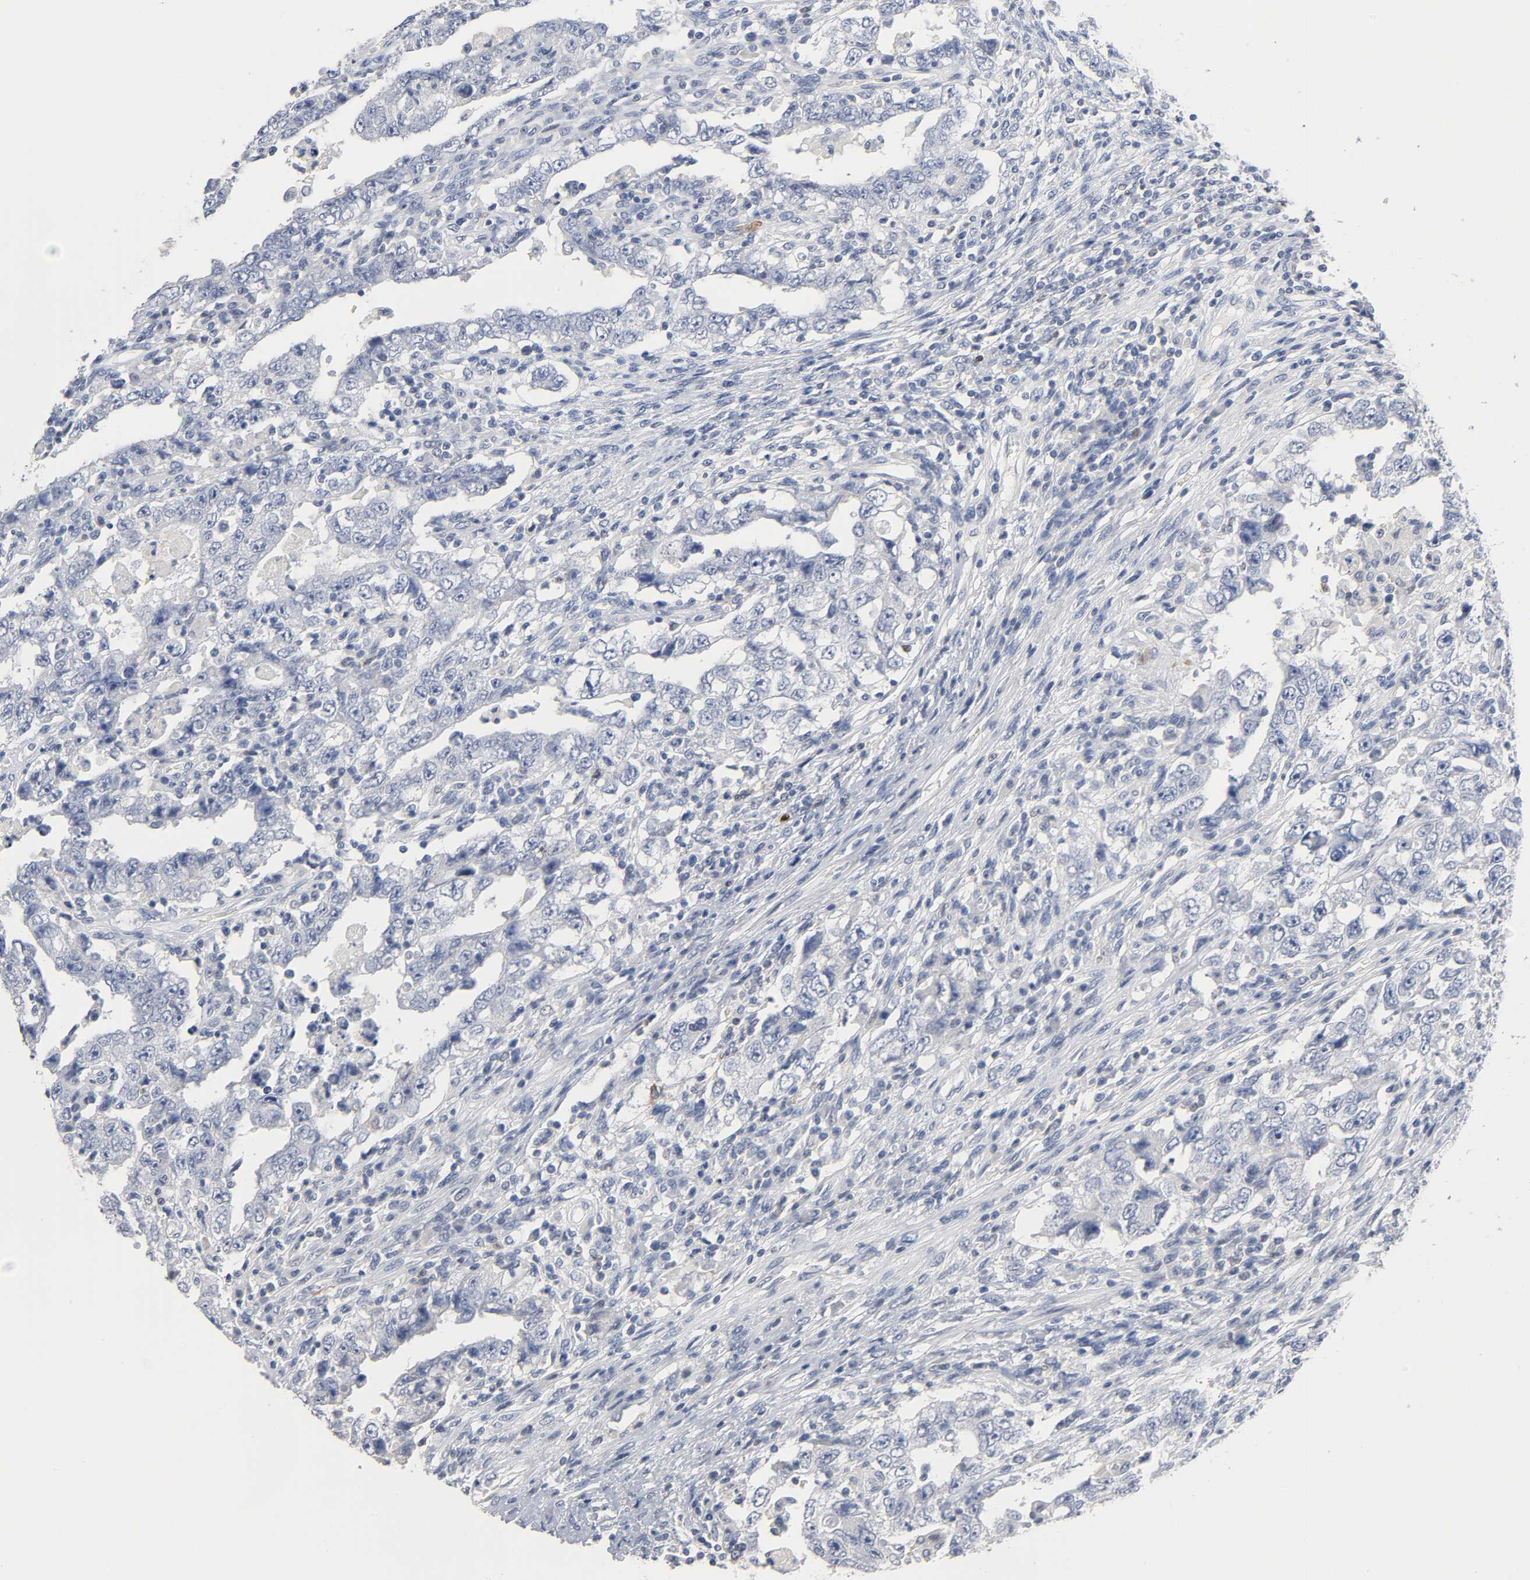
{"staining": {"intensity": "negative", "quantity": "none", "location": "none"}, "tissue": "testis cancer", "cell_type": "Tumor cells", "image_type": "cancer", "snomed": [{"axis": "morphology", "description": "Carcinoma, Embryonal, NOS"}, {"axis": "topography", "description": "Testis"}], "caption": "IHC of human testis embryonal carcinoma shows no expression in tumor cells.", "gene": "NFATC1", "patient": {"sex": "male", "age": 26}}